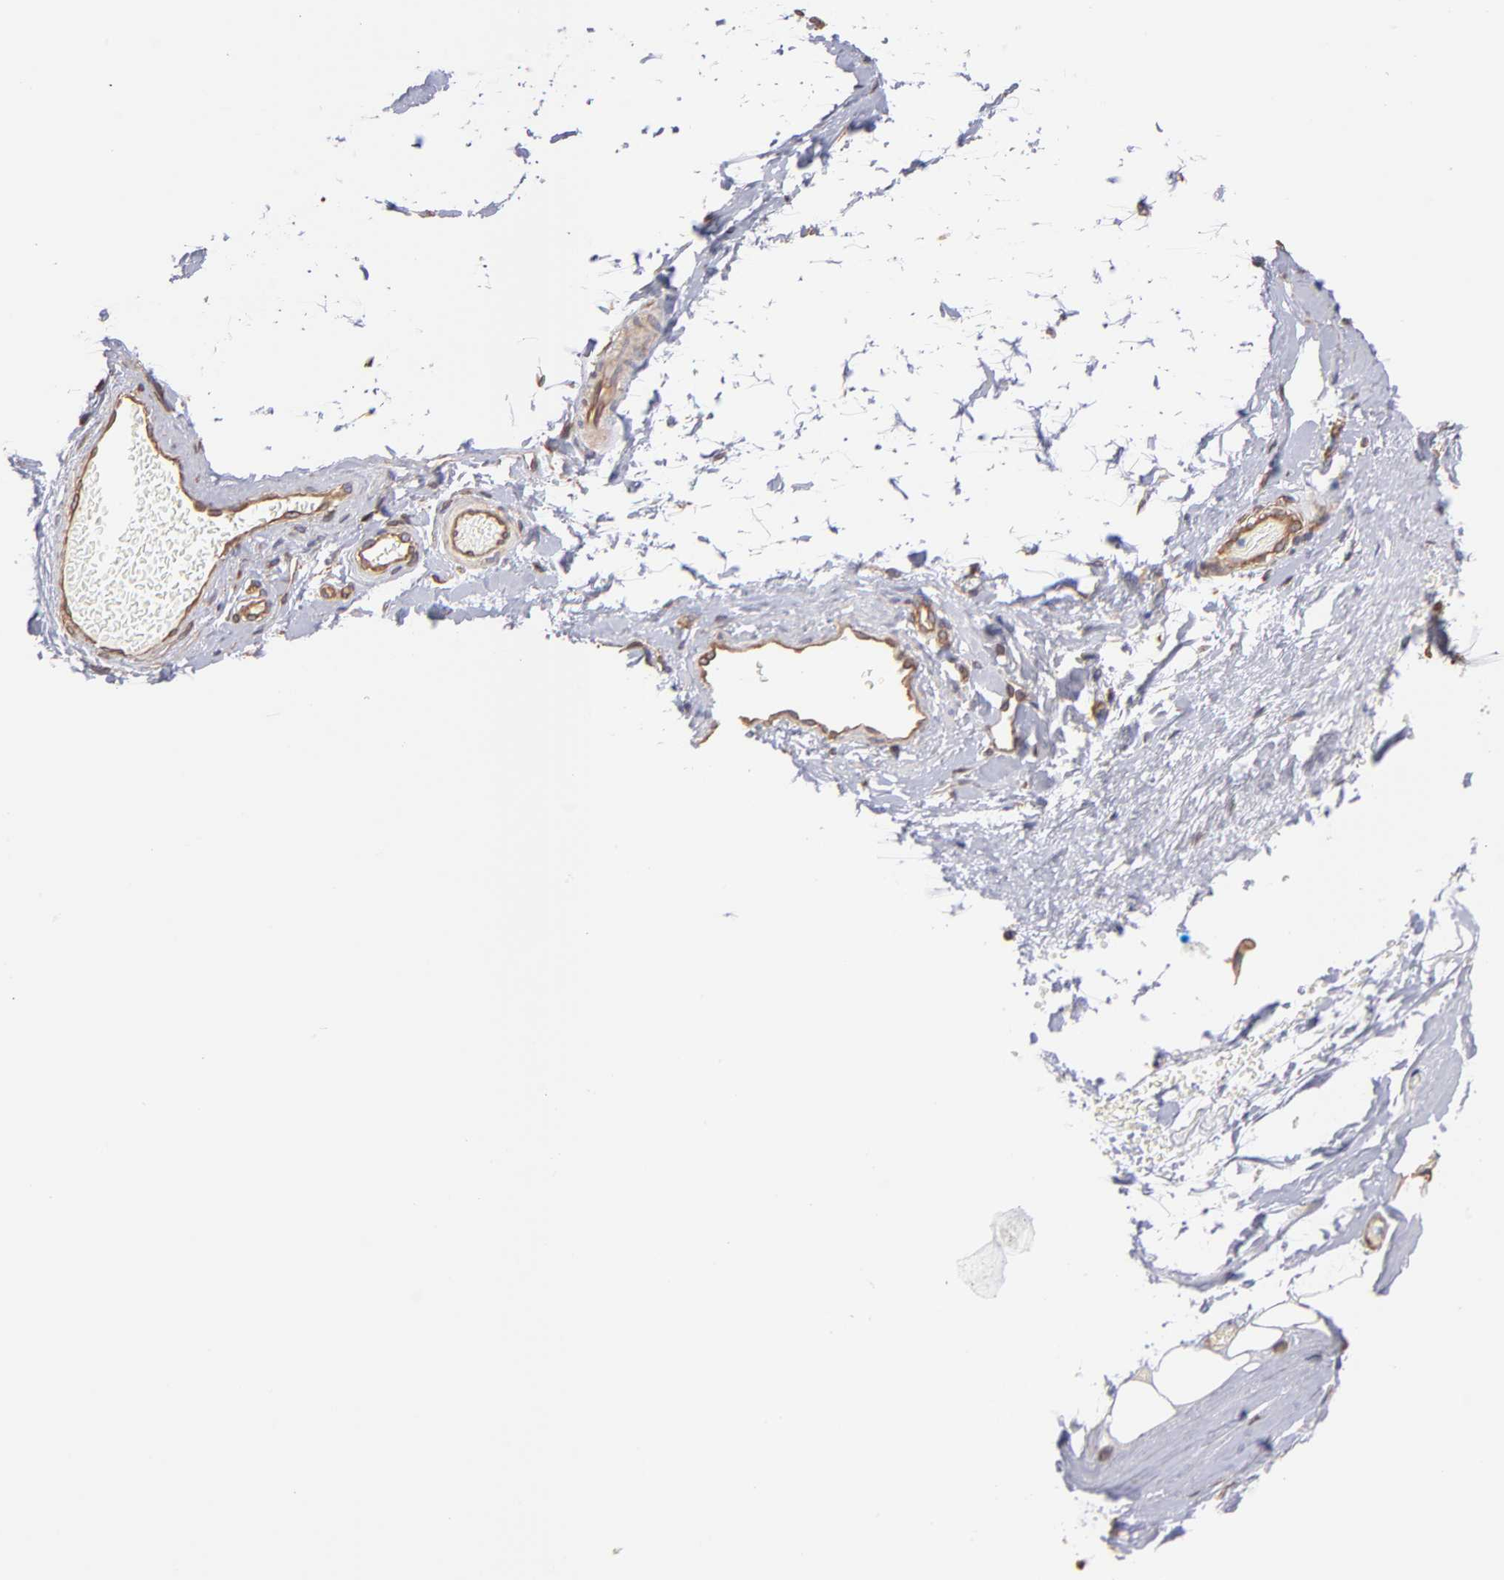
{"staining": {"intensity": "weak", "quantity": "25%-75%", "location": "cytoplasmic/membranous"}, "tissue": "nasopharynx", "cell_type": "Respiratory epithelial cells", "image_type": "normal", "snomed": [{"axis": "morphology", "description": "Normal tissue, NOS"}, {"axis": "topography", "description": "Nasopharynx"}], "caption": "Weak cytoplasmic/membranous staining is appreciated in approximately 25%-75% of respiratory epithelial cells in unremarkable nasopharynx.", "gene": "PLEC", "patient": {"sex": "male", "age": 56}}